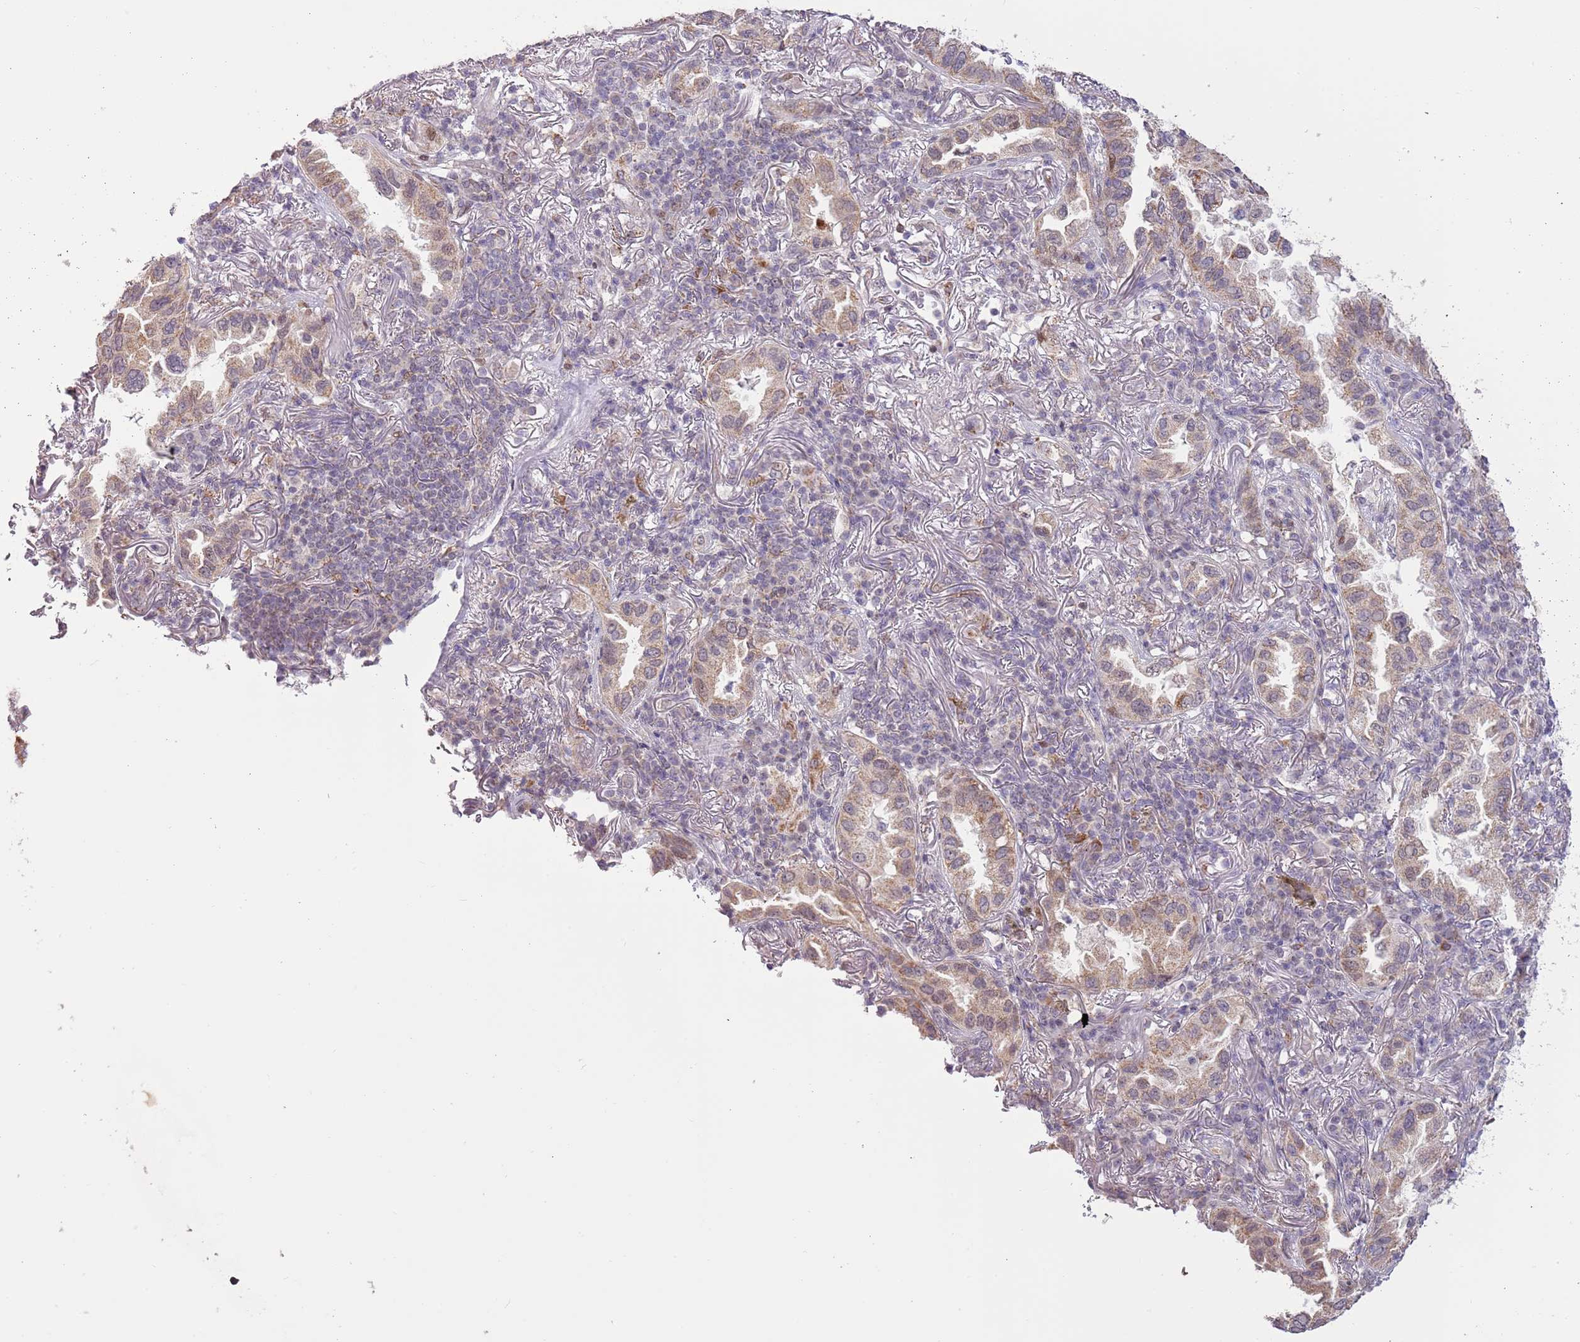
{"staining": {"intensity": "moderate", "quantity": "25%-75%", "location": "cytoplasmic/membranous"}, "tissue": "lung cancer", "cell_type": "Tumor cells", "image_type": "cancer", "snomed": [{"axis": "morphology", "description": "Adenocarcinoma, NOS"}, {"axis": "topography", "description": "Lung"}], "caption": "IHC image of adenocarcinoma (lung) stained for a protein (brown), which shows medium levels of moderate cytoplasmic/membranous expression in about 25%-75% of tumor cells.", "gene": "MLLT11", "patient": {"sex": "female", "age": 69}}